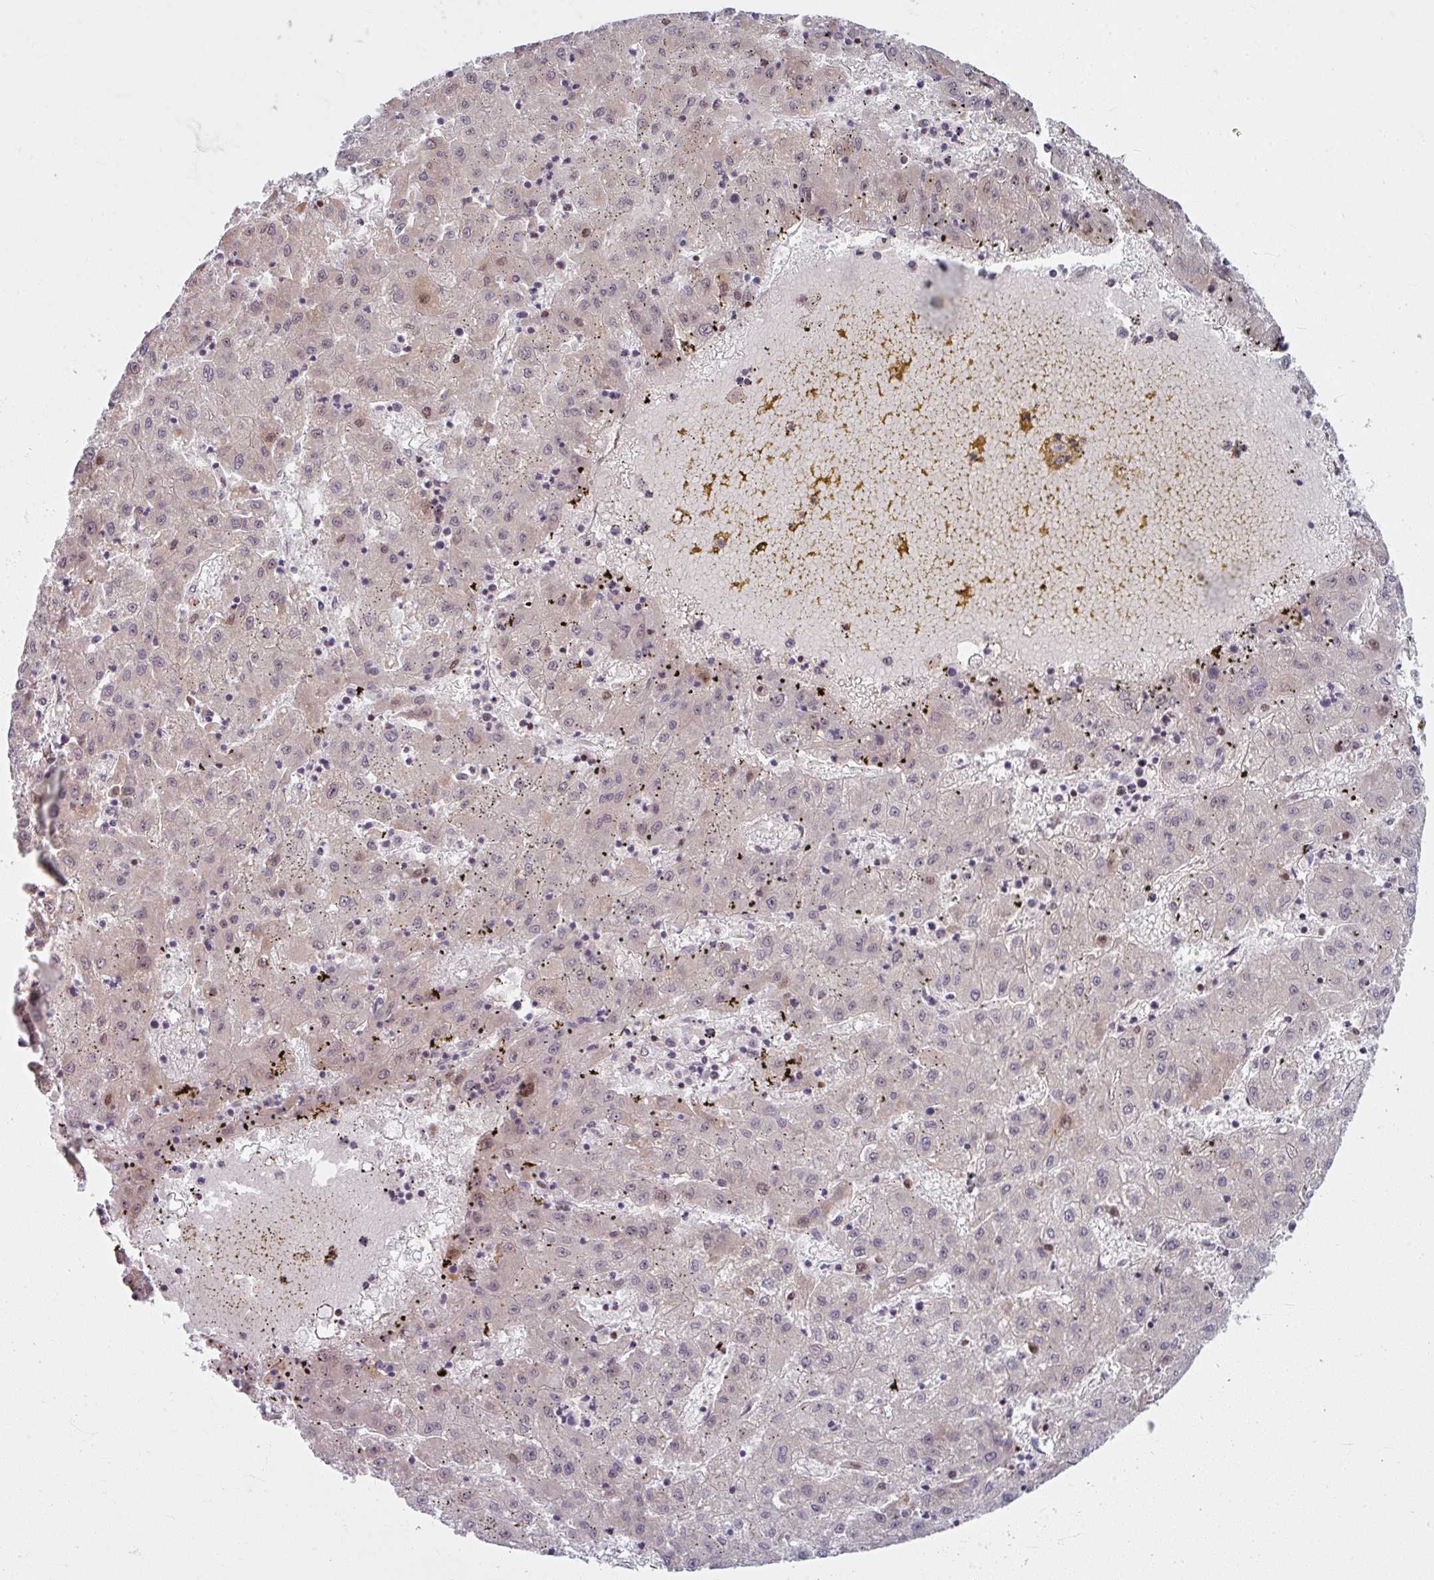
{"staining": {"intensity": "weak", "quantity": "25%-75%", "location": "cytoplasmic/membranous"}, "tissue": "liver cancer", "cell_type": "Tumor cells", "image_type": "cancer", "snomed": [{"axis": "morphology", "description": "Carcinoma, Hepatocellular, NOS"}, {"axis": "topography", "description": "Liver"}], "caption": "Protein analysis of liver cancer tissue displays weak cytoplasmic/membranous expression in approximately 25%-75% of tumor cells. The staining was performed using DAB (3,3'-diaminobenzidine) to visualize the protein expression in brown, while the nuclei were stained in blue with hematoxylin (Magnification: 20x).", "gene": "KLC3", "patient": {"sex": "male", "age": 72}}